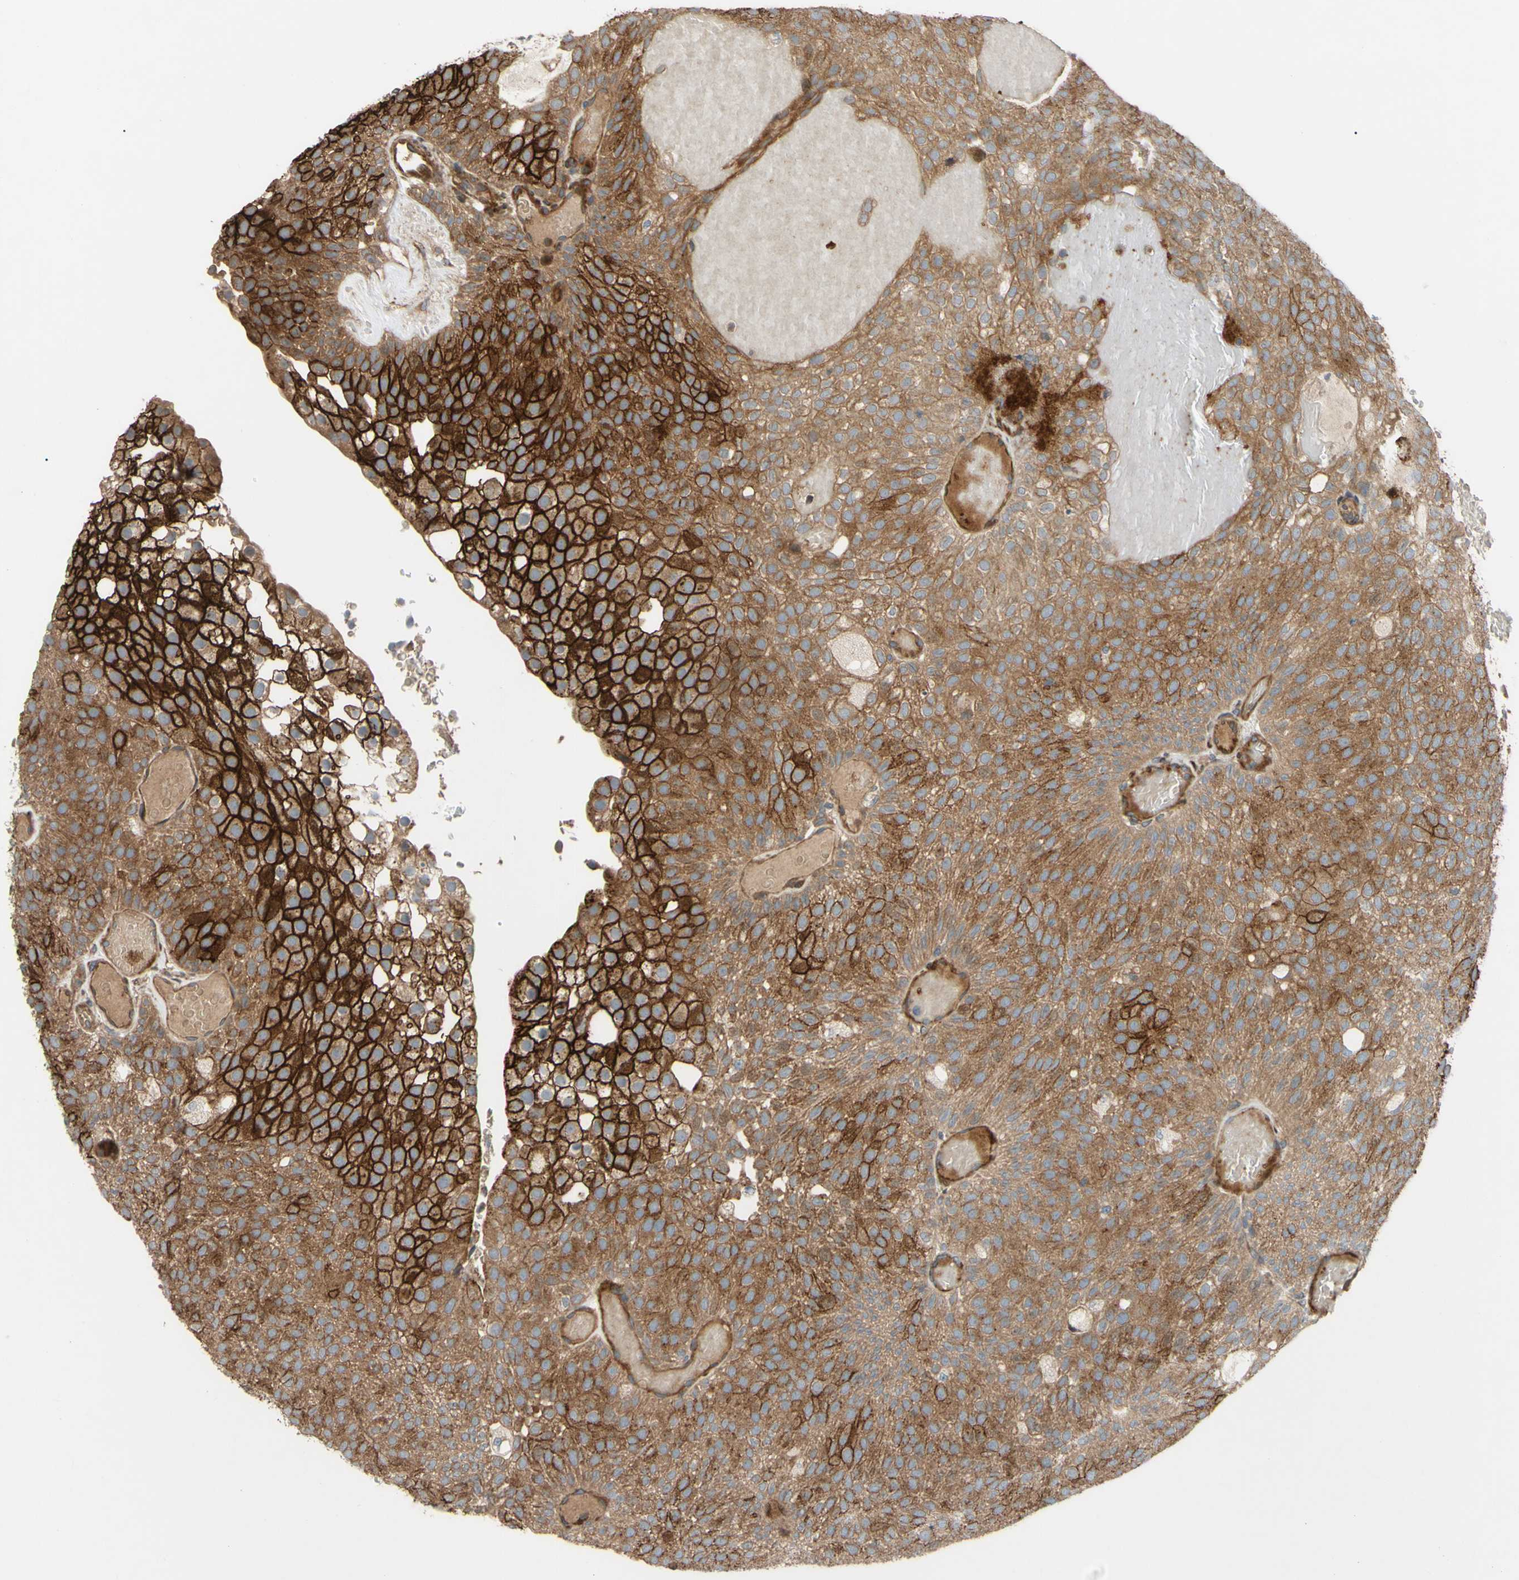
{"staining": {"intensity": "strong", "quantity": ">75%", "location": "cytoplasmic/membranous"}, "tissue": "urothelial cancer", "cell_type": "Tumor cells", "image_type": "cancer", "snomed": [{"axis": "morphology", "description": "Urothelial carcinoma, Low grade"}, {"axis": "topography", "description": "Urinary bladder"}], "caption": "DAB (3,3'-diaminobenzidine) immunohistochemical staining of human low-grade urothelial carcinoma shows strong cytoplasmic/membranous protein positivity in about >75% of tumor cells.", "gene": "SPTLC1", "patient": {"sex": "male", "age": 78}}